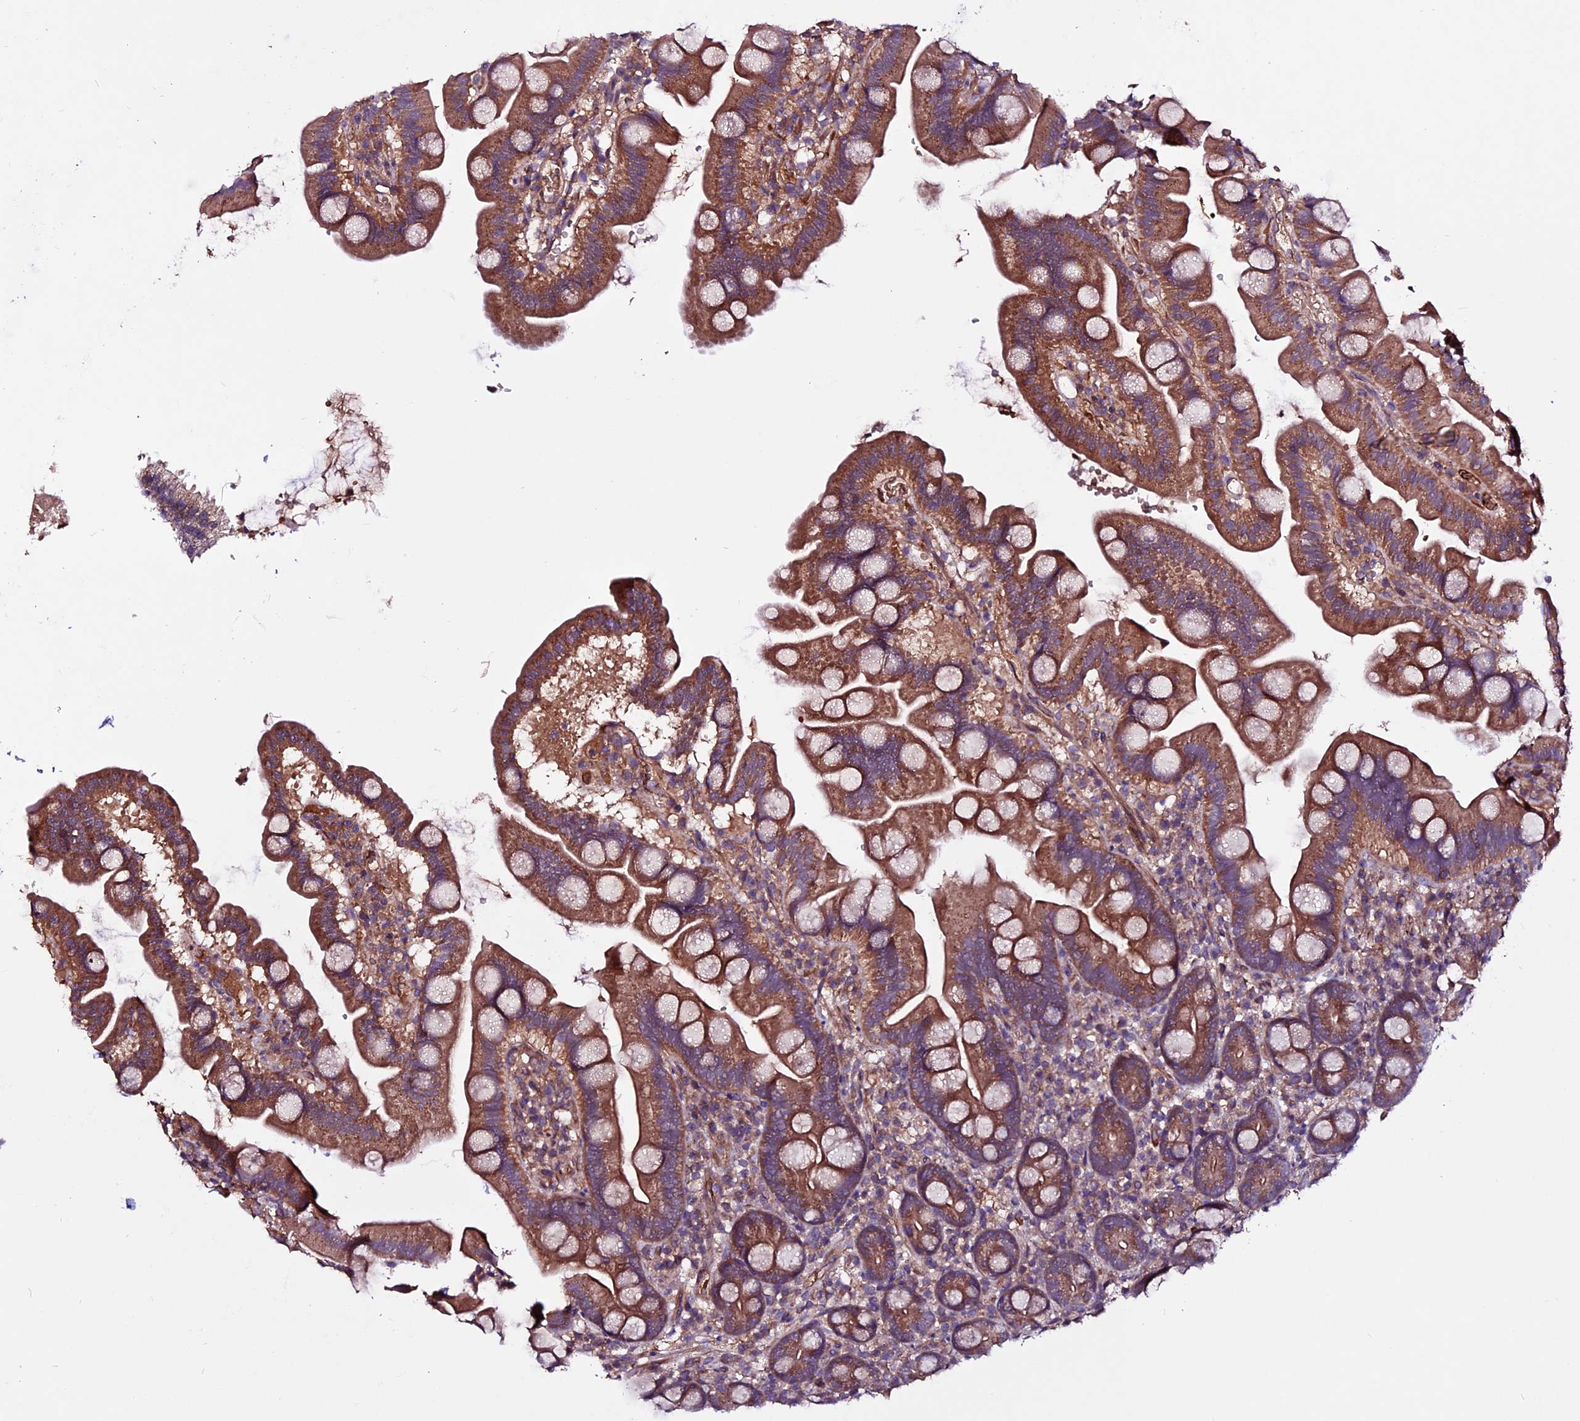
{"staining": {"intensity": "strong", "quantity": ">75%", "location": "cytoplasmic/membranous"}, "tissue": "small intestine", "cell_type": "Glandular cells", "image_type": "normal", "snomed": [{"axis": "morphology", "description": "Normal tissue, NOS"}, {"axis": "topography", "description": "Small intestine"}], "caption": "IHC histopathology image of unremarkable small intestine: human small intestine stained using immunohistochemistry (IHC) shows high levels of strong protein expression localized specifically in the cytoplasmic/membranous of glandular cells, appearing as a cytoplasmic/membranous brown color.", "gene": "RINL", "patient": {"sex": "female", "age": 68}}